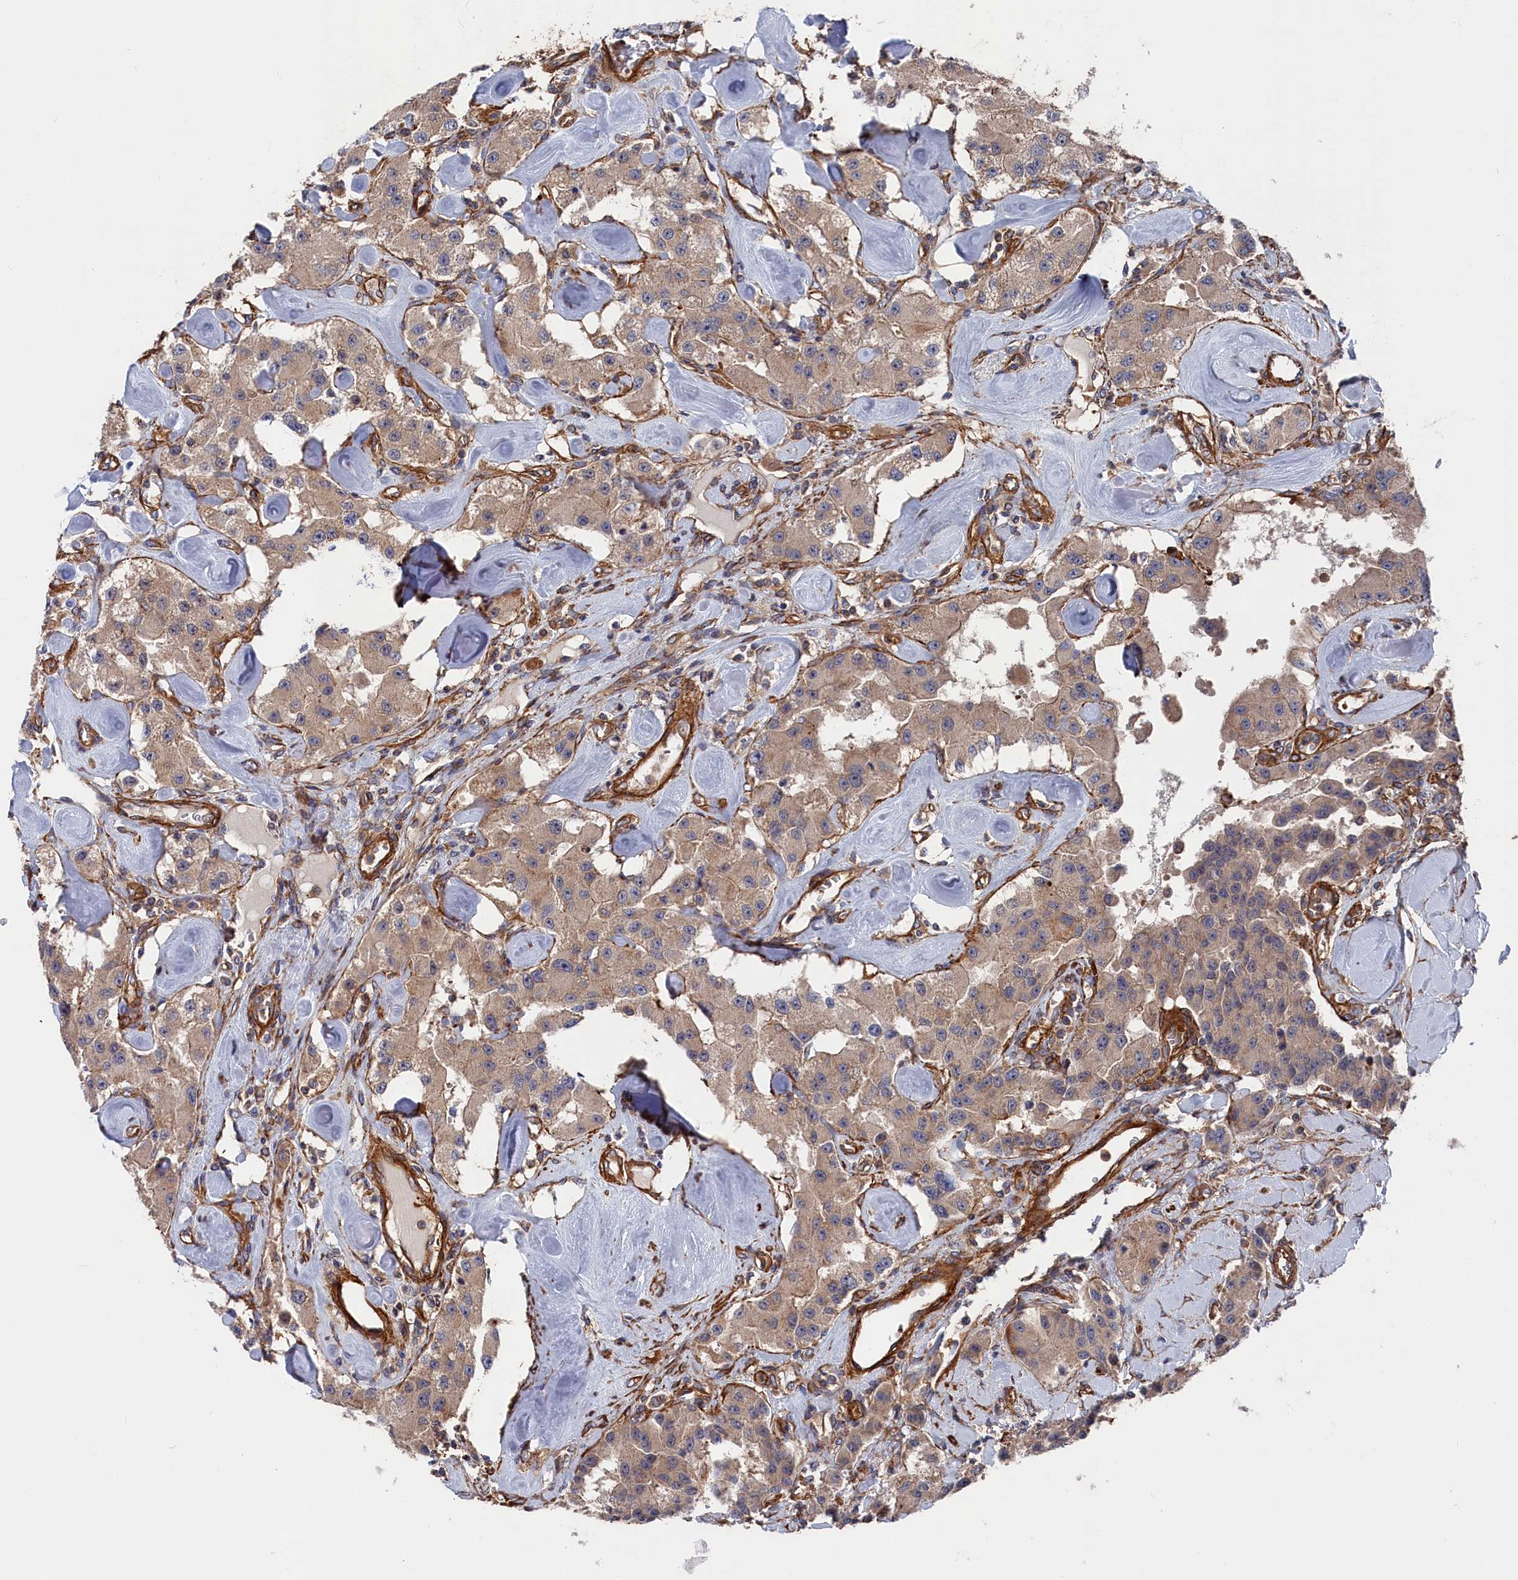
{"staining": {"intensity": "weak", "quantity": ">75%", "location": "cytoplasmic/membranous"}, "tissue": "carcinoid", "cell_type": "Tumor cells", "image_type": "cancer", "snomed": [{"axis": "morphology", "description": "Carcinoid, malignant, NOS"}, {"axis": "topography", "description": "Pancreas"}], "caption": "Weak cytoplasmic/membranous positivity for a protein is seen in about >75% of tumor cells of malignant carcinoid using IHC.", "gene": "LDHD", "patient": {"sex": "male", "age": 41}}